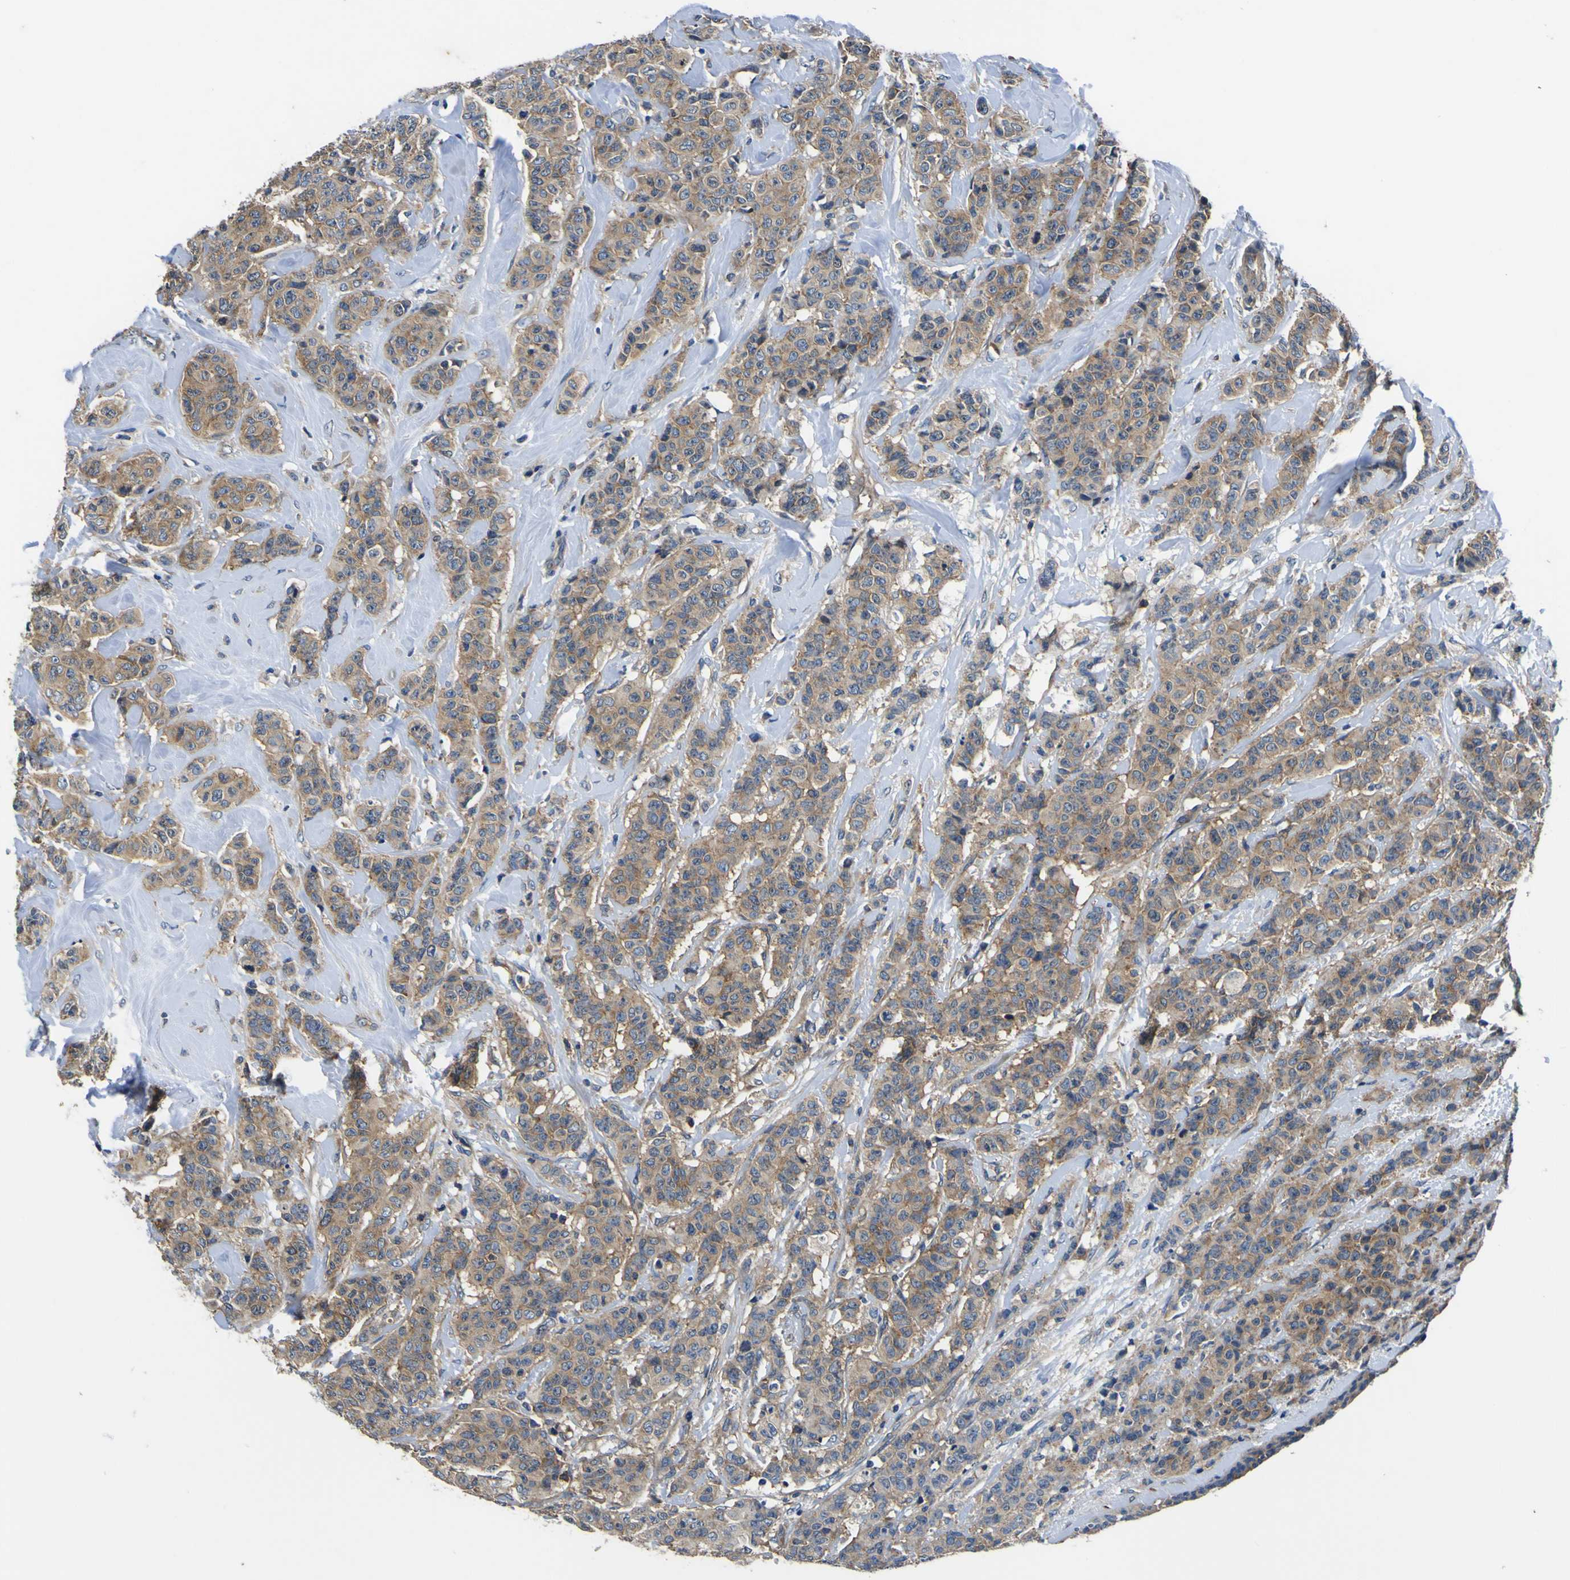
{"staining": {"intensity": "moderate", "quantity": ">75%", "location": "cytoplasmic/membranous"}, "tissue": "breast cancer", "cell_type": "Tumor cells", "image_type": "cancer", "snomed": [{"axis": "morphology", "description": "Normal tissue, NOS"}, {"axis": "morphology", "description": "Duct carcinoma"}, {"axis": "topography", "description": "Breast"}], "caption": "Protein expression analysis of human breast cancer reveals moderate cytoplasmic/membranous positivity in approximately >75% of tumor cells.", "gene": "CNR2", "patient": {"sex": "female", "age": 40}}